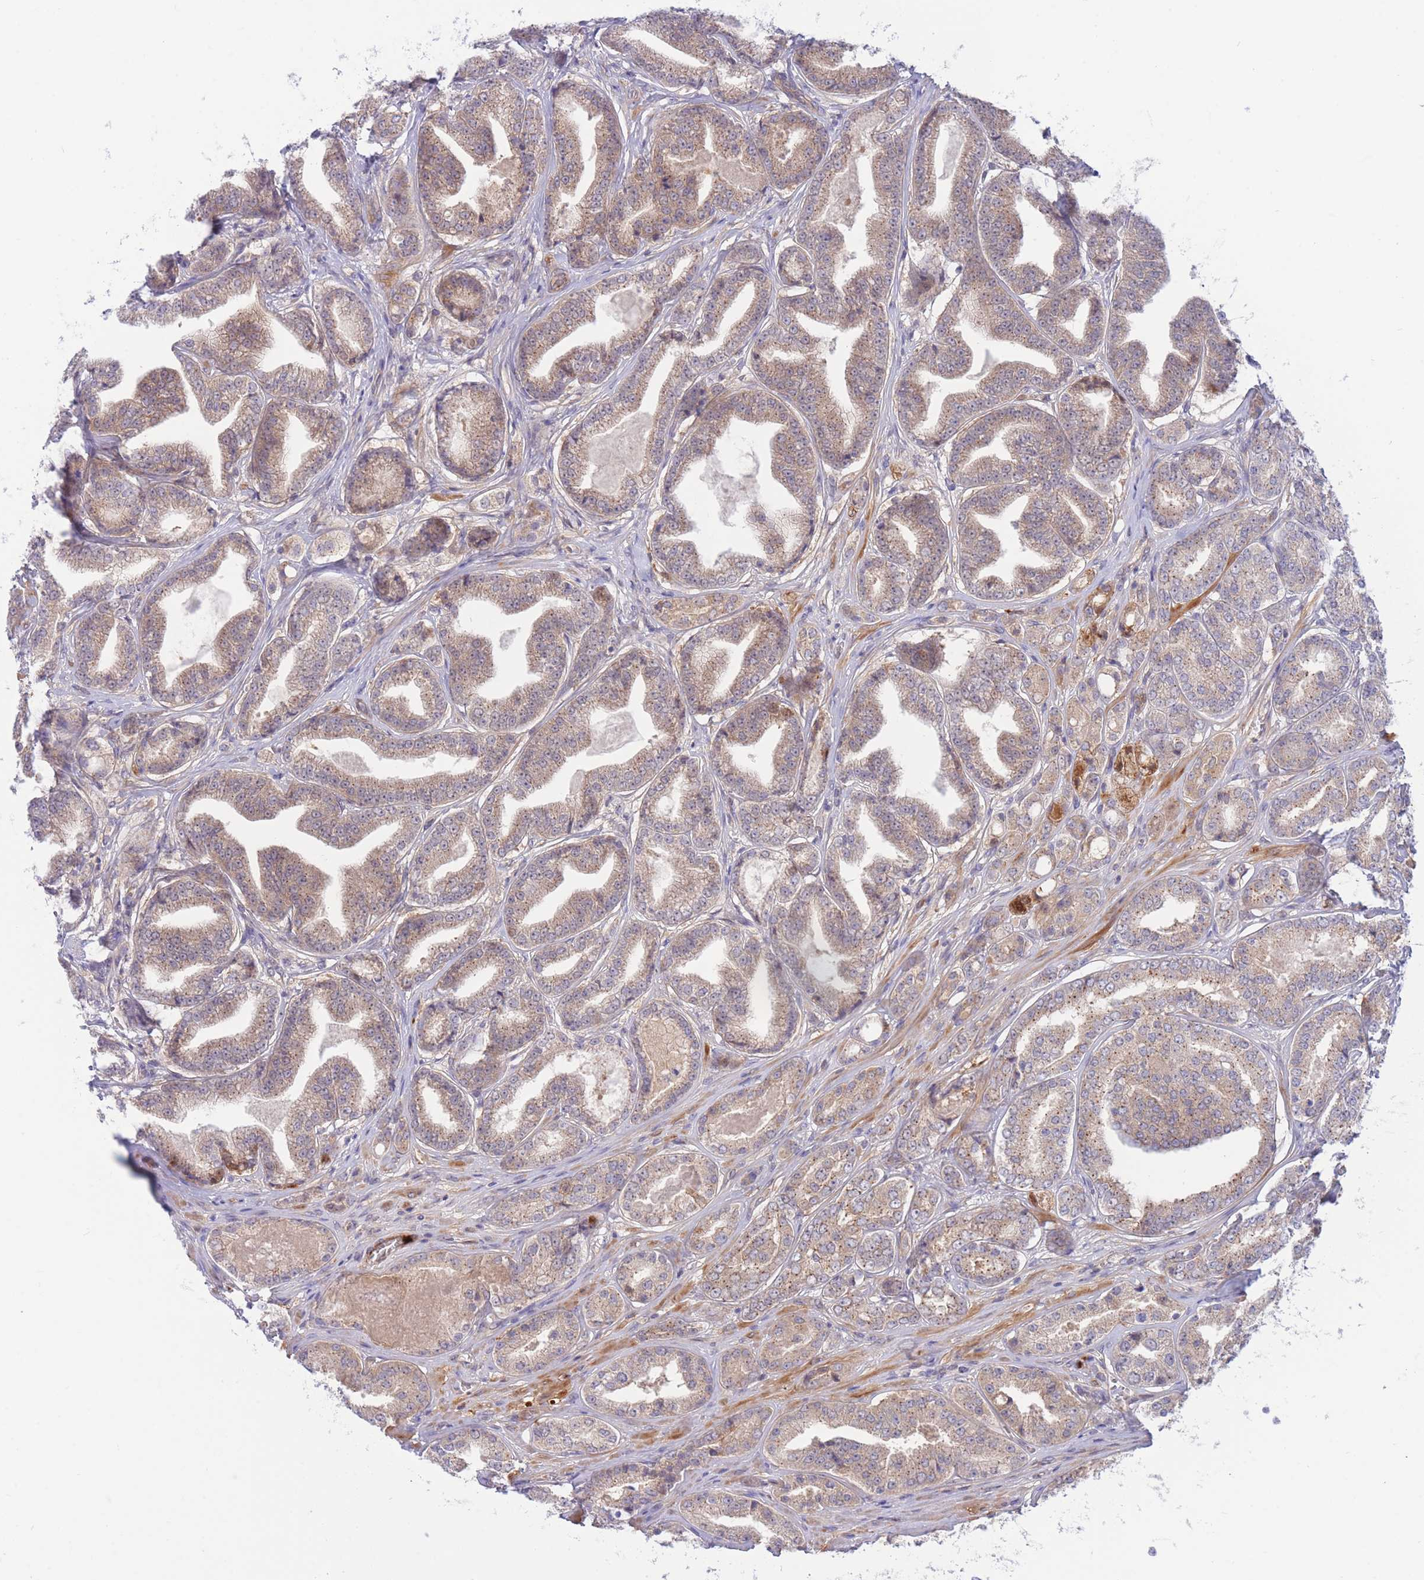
{"staining": {"intensity": "weak", "quantity": ">75%", "location": "cytoplasmic/membranous"}, "tissue": "prostate cancer", "cell_type": "Tumor cells", "image_type": "cancer", "snomed": [{"axis": "morphology", "description": "Adenocarcinoma, High grade"}, {"axis": "topography", "description": "Prostate"}], "caption": "High-grade adenocarcinoma (prostate) stained with a protein marker shows weak staining in tumor cells.", "gene": "APOL4", "patient": {"sex": "male", "age": 63}}